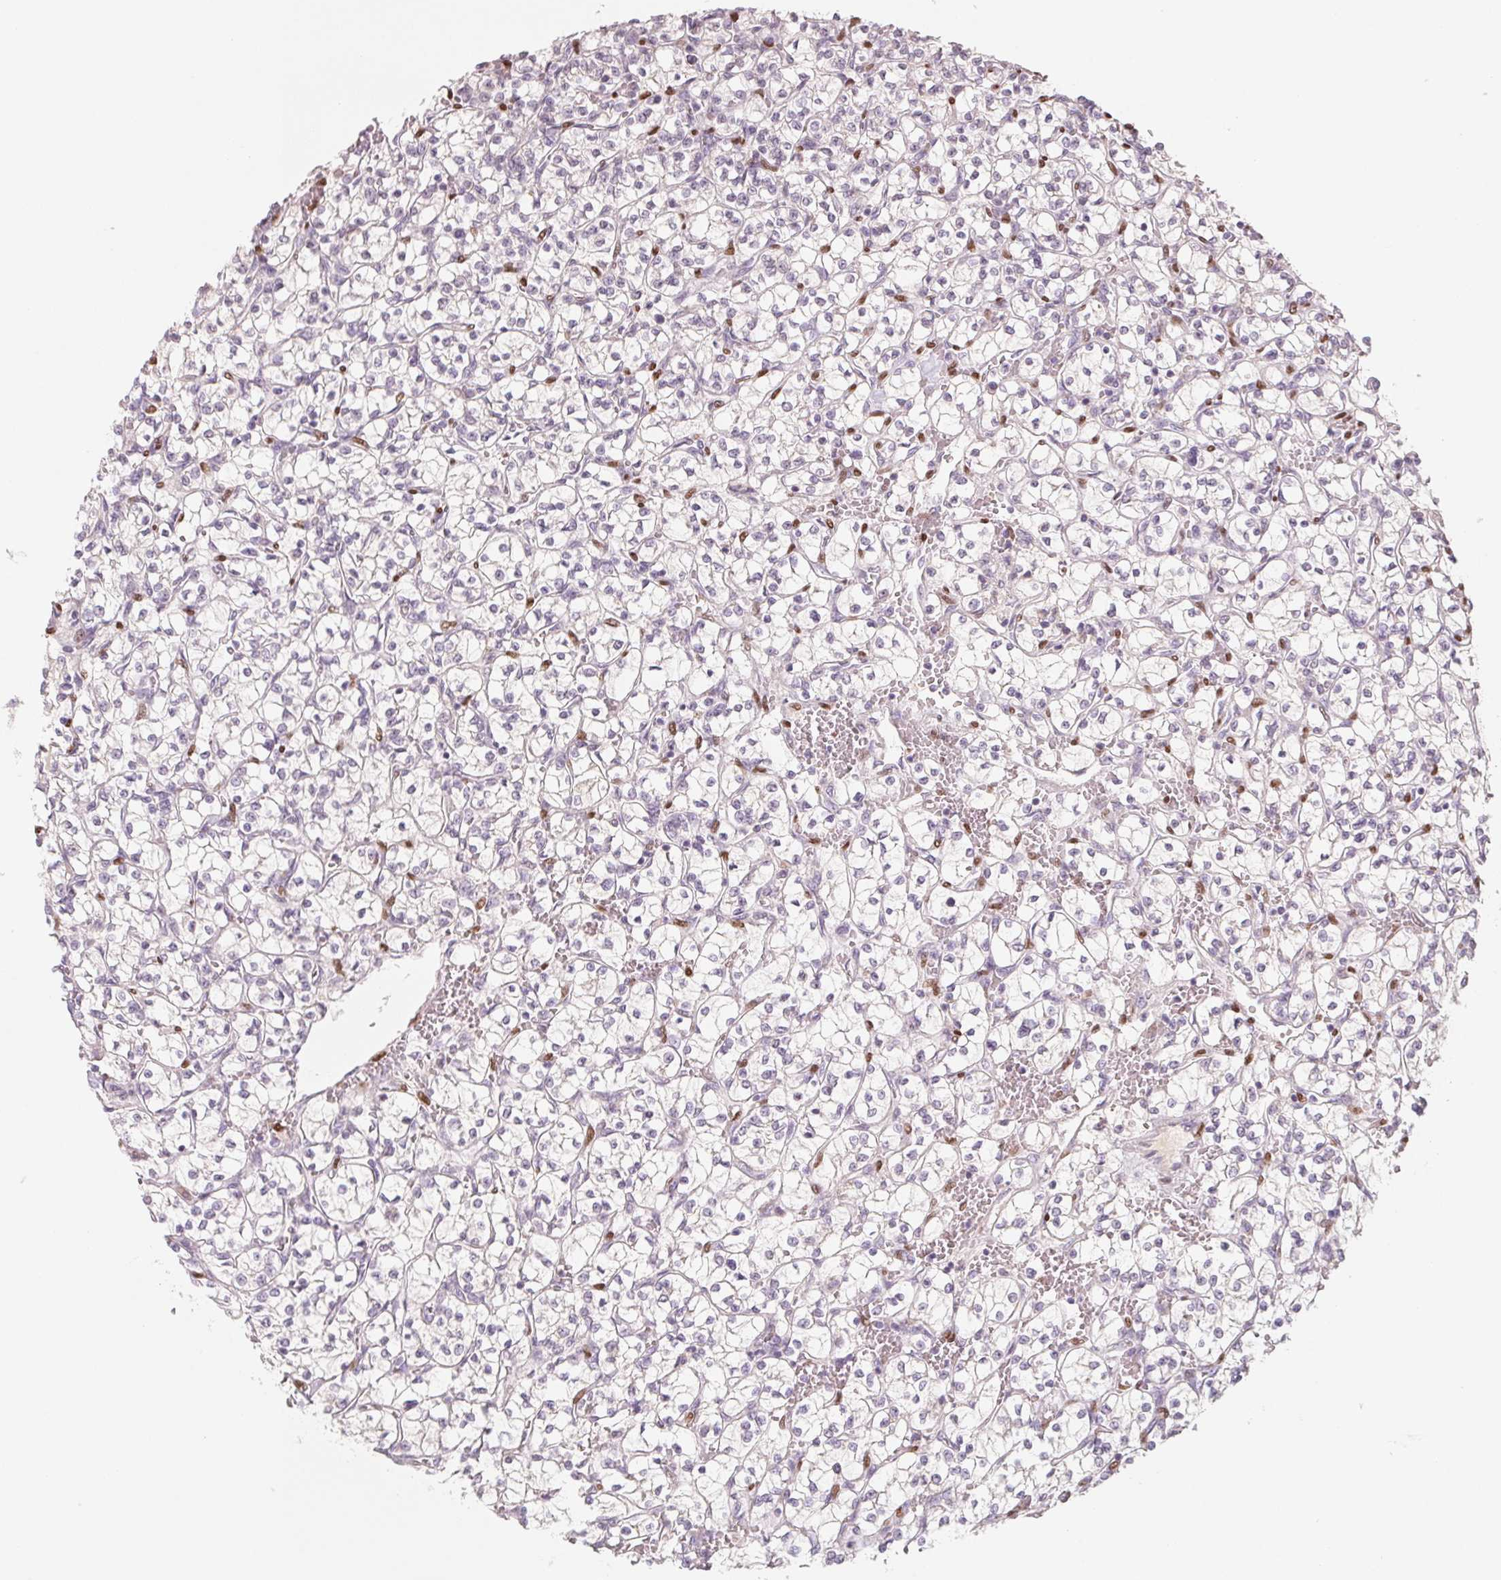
{"staining": {"intensity": "negative", "quantity": "none", "location": "none"}, "tissue": "renal cancer", "cell_type": "Tumor cells", "image_type": "cancer", "snomed": [{"axis": "morphology", "description": "Adenocarcinoma, NOS"}, {"axis": "topography", "description": "Kidney"}], "caption": "Tumor cells are negative for protein expression in human renal cancer (adenocarcinoma). (Immunohistochemistry, brightfield microscopy, high magnification).", "gene": "SMARCD3", "patient": {"sex": "female", "age": 64}}